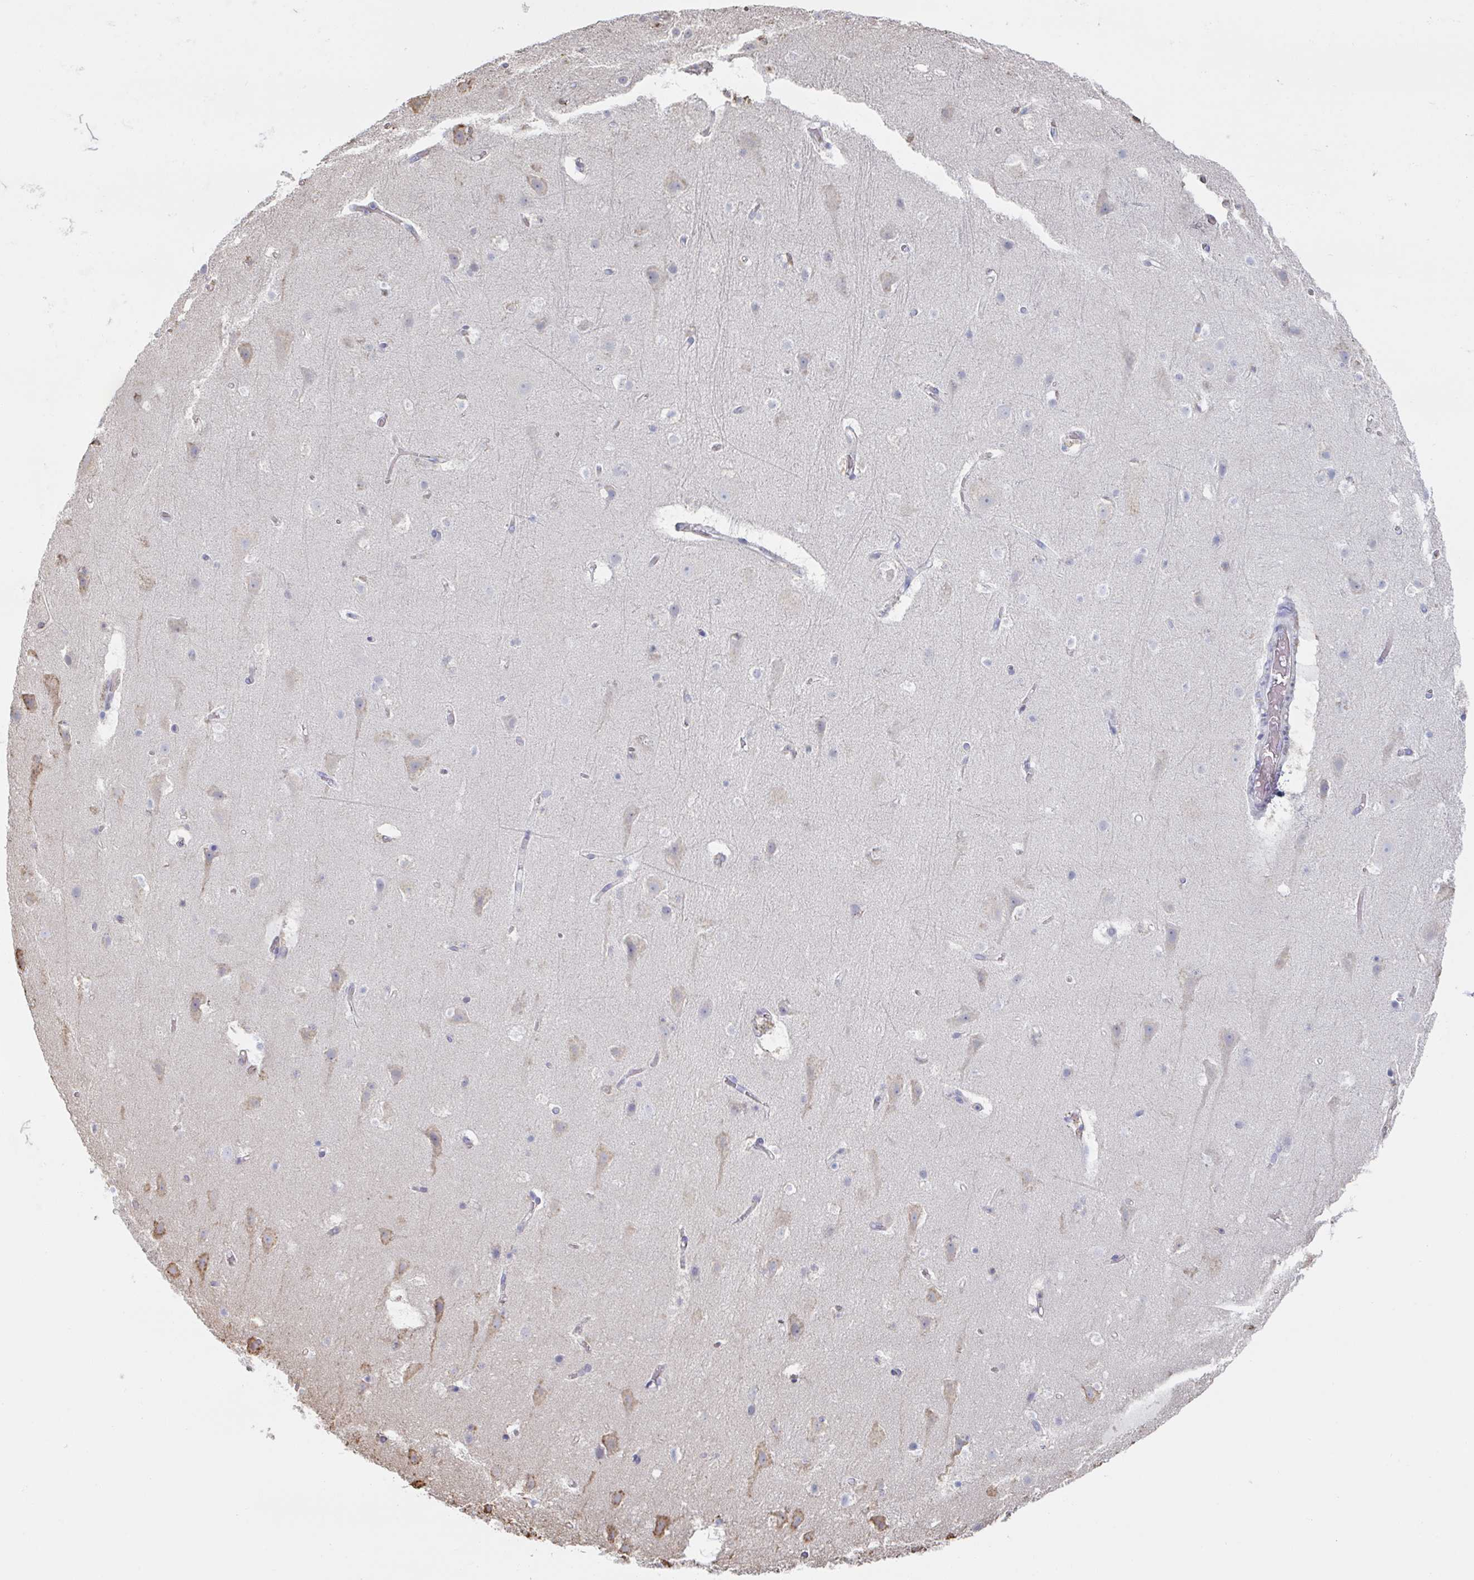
{"staining": {"intensity": "negative", "quantity": "none", "location": "none"}, "tissue": "cerebral cortex", "cell_type": "Endothelial cells", "image_type": "normal", "snomed": [{"axis": "morphology", "description": "Normal tissue, NOS"}, {"axis": "topography", "description": "Cerebral cortex"}], "caption": "High power microscopy micrograph of an IHC photomicrograph of benign cerebral cortex, revealing no significant expression in endothelial cells. Nuclei are stained in blue.", "gene": "RAB5IF", "patient": {"sex": "female", "age": 42}}